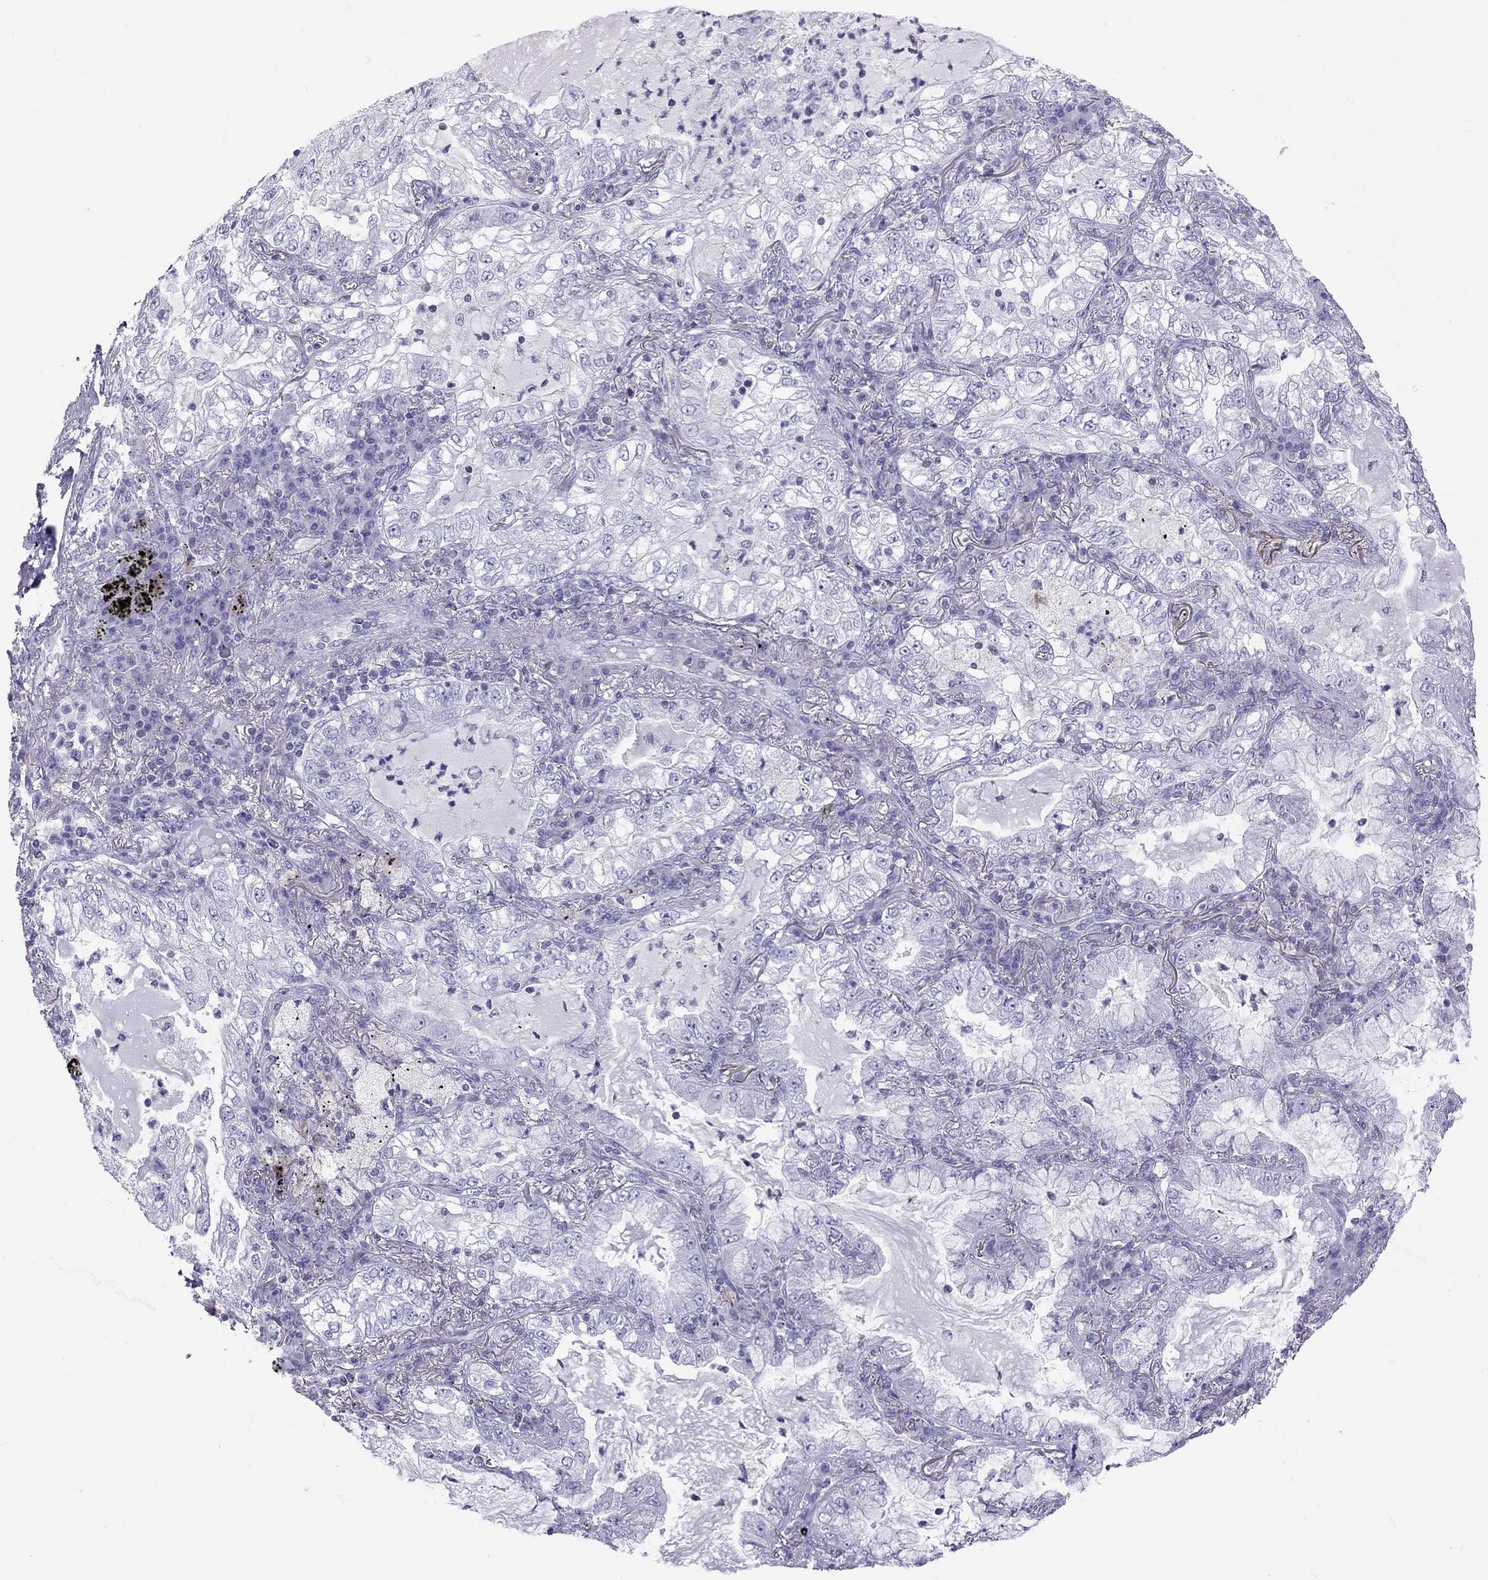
{"staining": {"intensity": "negative", "quantity": "none", "location": "none"}, "tissue": "lung cancer", "cell_type": "Tumor cells", "image_type": "cancer", "snomed": [{"axis": "morphology", "description": "Adenocarcinoma, NOS"}, {"axis": "topography", "description": "Lung"}], "caption": "Immunohistochemistry histopathology image of human adenocarcinoma (lung) stained for a protein (brown), which reveals no expression in tumor cells.", "gene": "STAG3", "patient": {"sex": "female", "age": 73}}